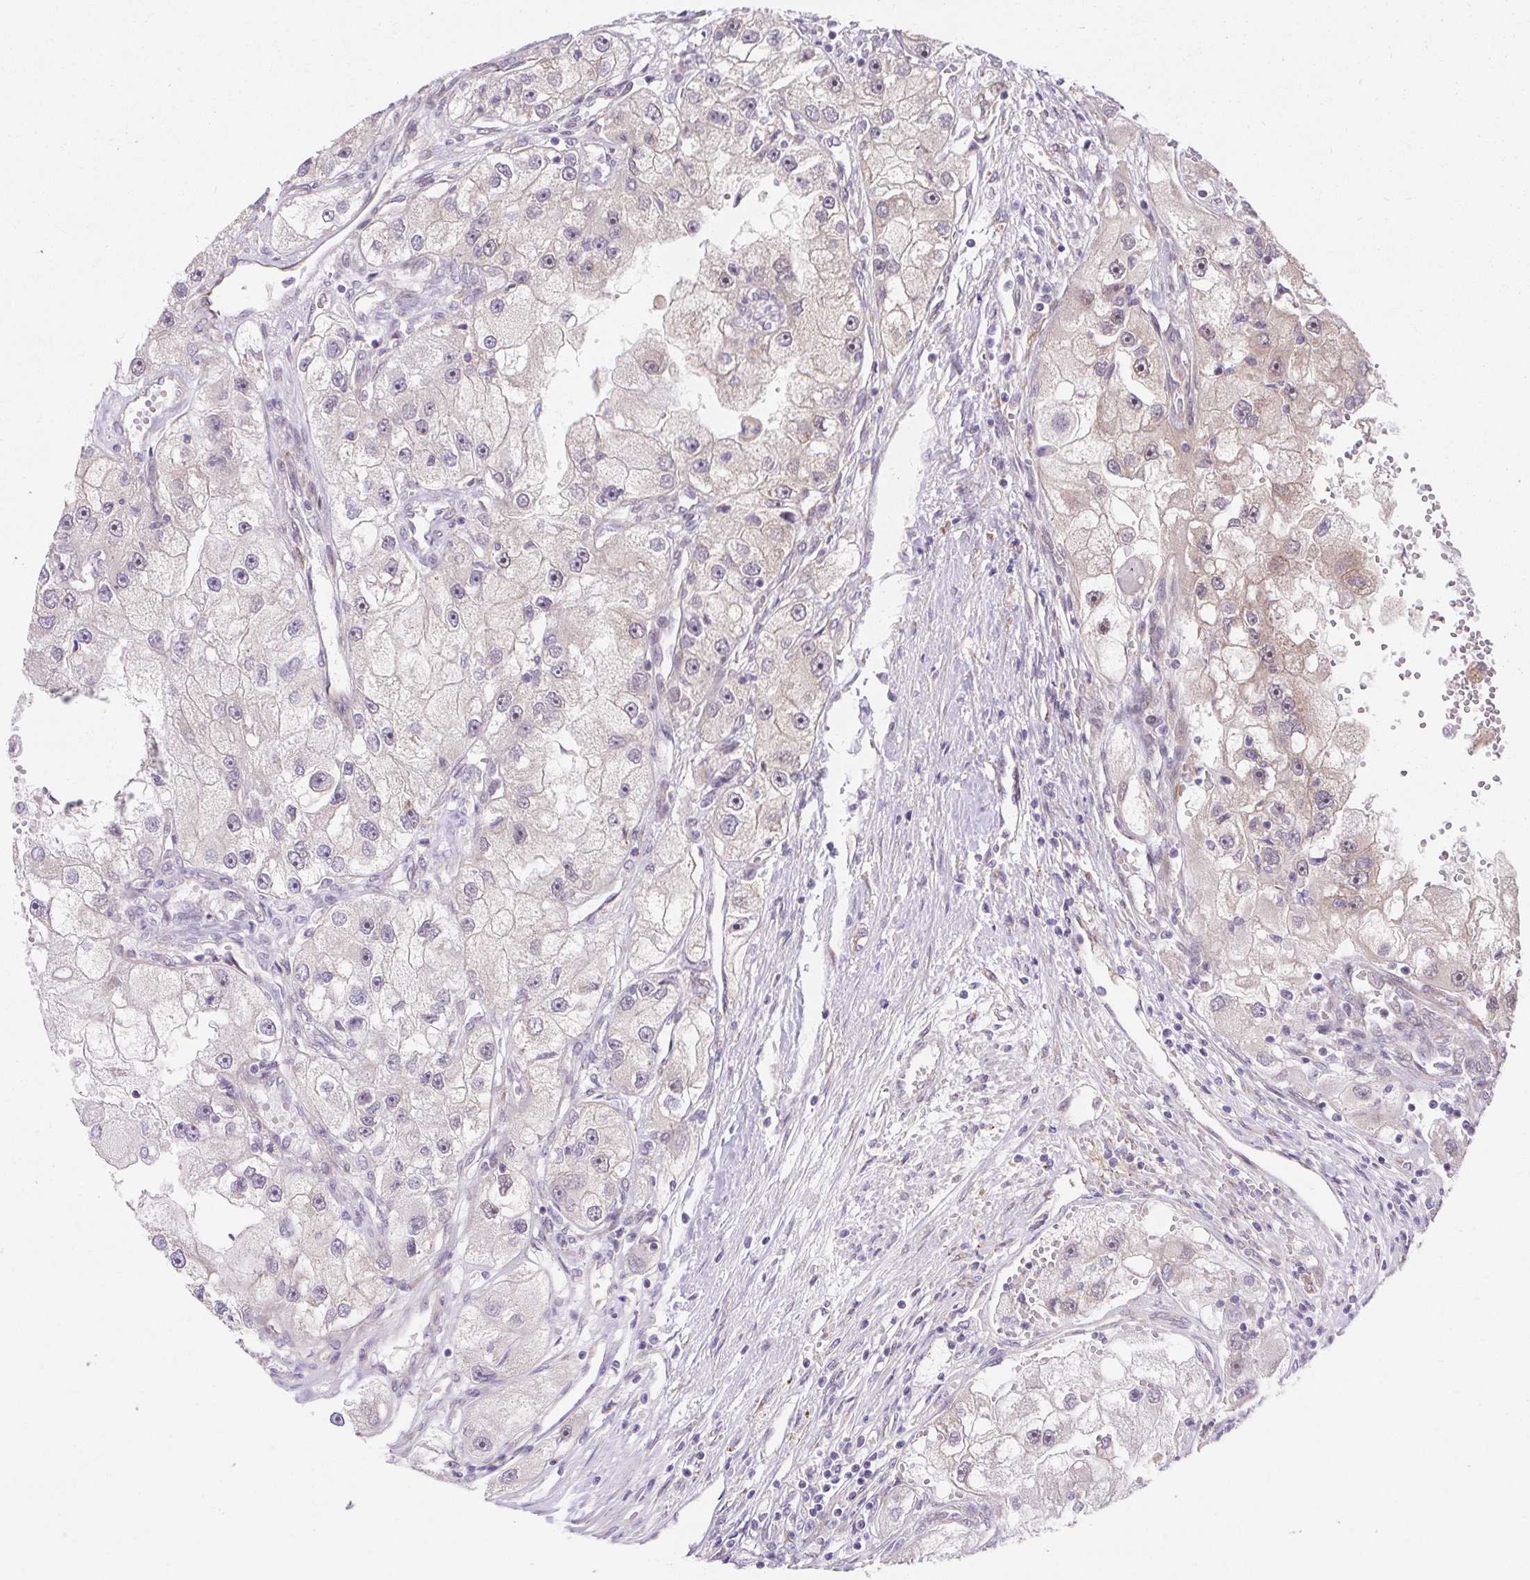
{"staining": {"intensity": "weak", "quantity": "<25%", "location": "cytoplasmic/membranous"}, "tissue": "renal cancer", "cell_type": "Tumor cells", "image_type": "cancer", "snomed": [{"axis": "morphology", "description": "Adenocarcinoma, NOS"}, {"axis": "topography", "description": "Kidney"}], "caption": "Immunohistochemistry of renal adenocarcinoma shows no positivity in tumor cells.", "gene": "LYPD5", "patient": {"sex": "male", "age": 63}}